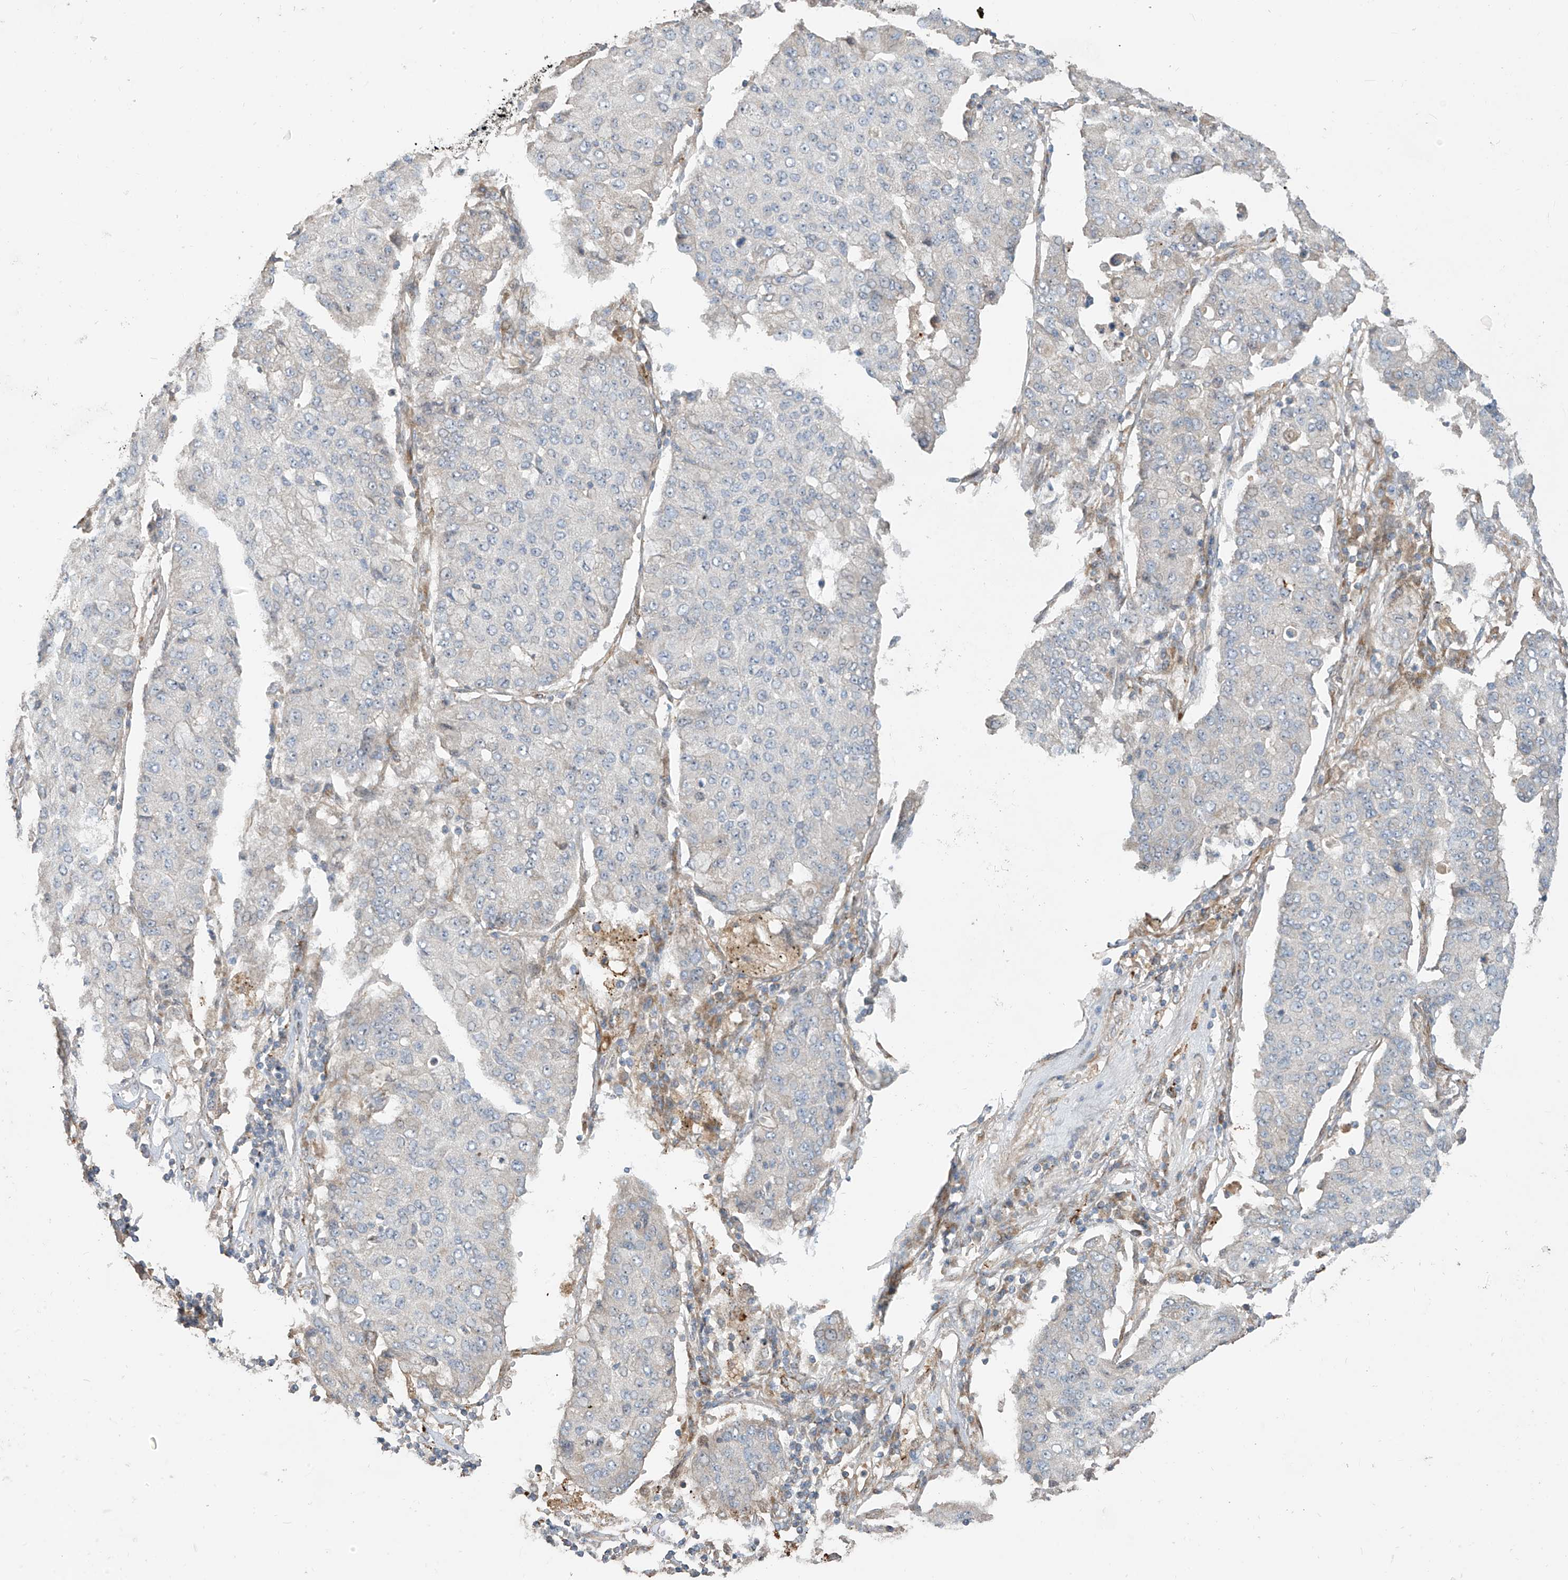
{"staining": {"intensity": "negative", "quantity": "none", "location": "none"}, "tissue": "lung cancer", "cell_type": "Tumor cells", "image_type": "cancer", "snomed": [{"axis": "morphology", "description": "Squamous cell carcinoma, NOS"}, {"axis": "topography", "description": "Lung"}], "caption": "Immunohistochemistry (IHC) of squamous cell carcinoma (lung) demonstrates no staining in tumor cells. (Brightfield microscopy of DAB (3,3'-diaminobenzidine) immunohistochemistry (IHC) at high magnification).", "gene": "ABTB1", "patient": {"sex": "male", "age": 74}}